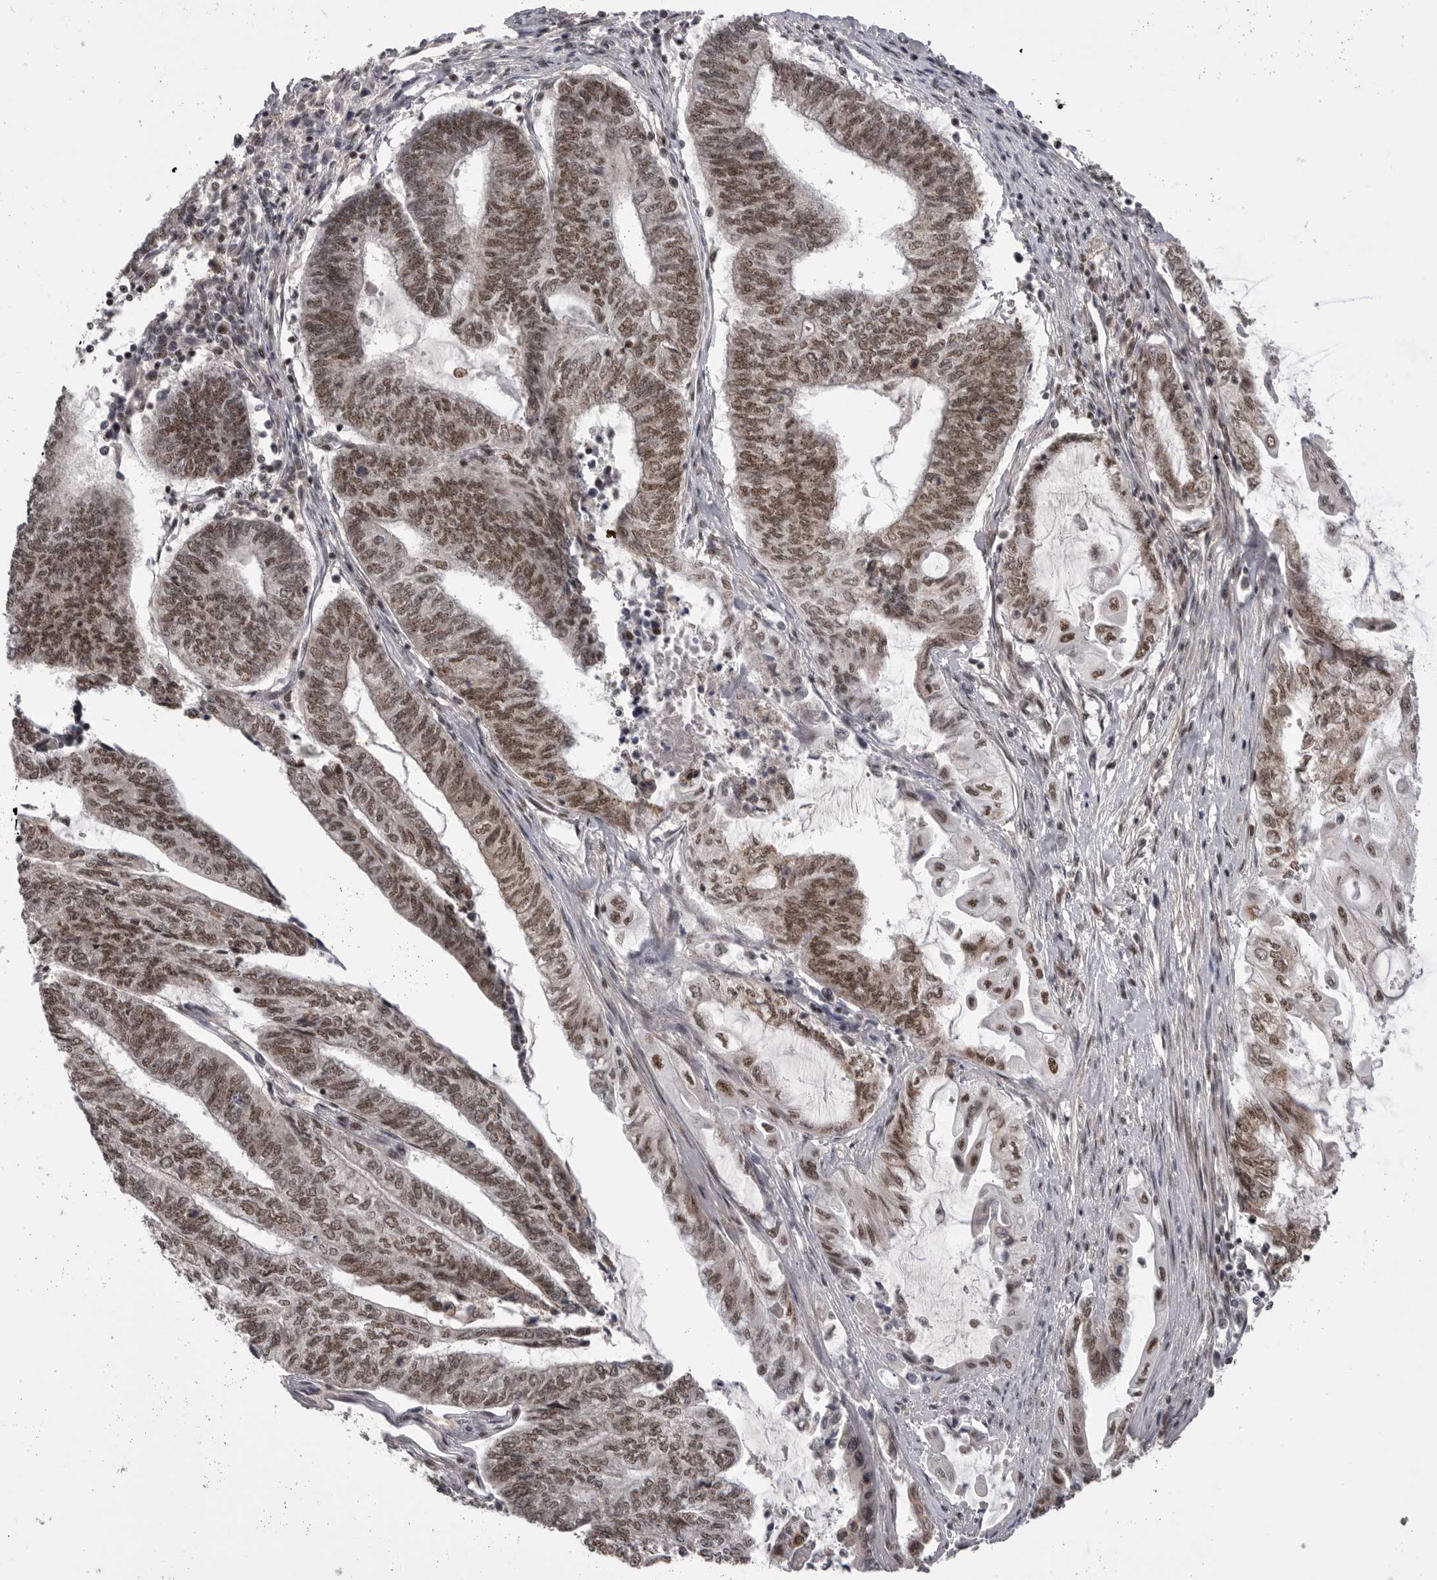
{"staining": {"intensity": "moderate", "quantity": ">75%", "location": "nuclear"}, "tissue": "endometrial cancer", "cell_type": "Tumor cells", "image_type": "cancer", "snomed": [{"axis": "morphology", "description": "Adenocarcinoma, NOS"}, {"axis": "topography", "description": "Uterus"}, {"axis": "topography", "description": "Endometrium"}], "caption": "Moderate nuclear staining for a protein is present in about >75% of tumor cells of endometrial cancer (adenocarcinoma) using IHC.", "gene": "PPP1R8", "patient": {"sex": "female", "age": 70}}